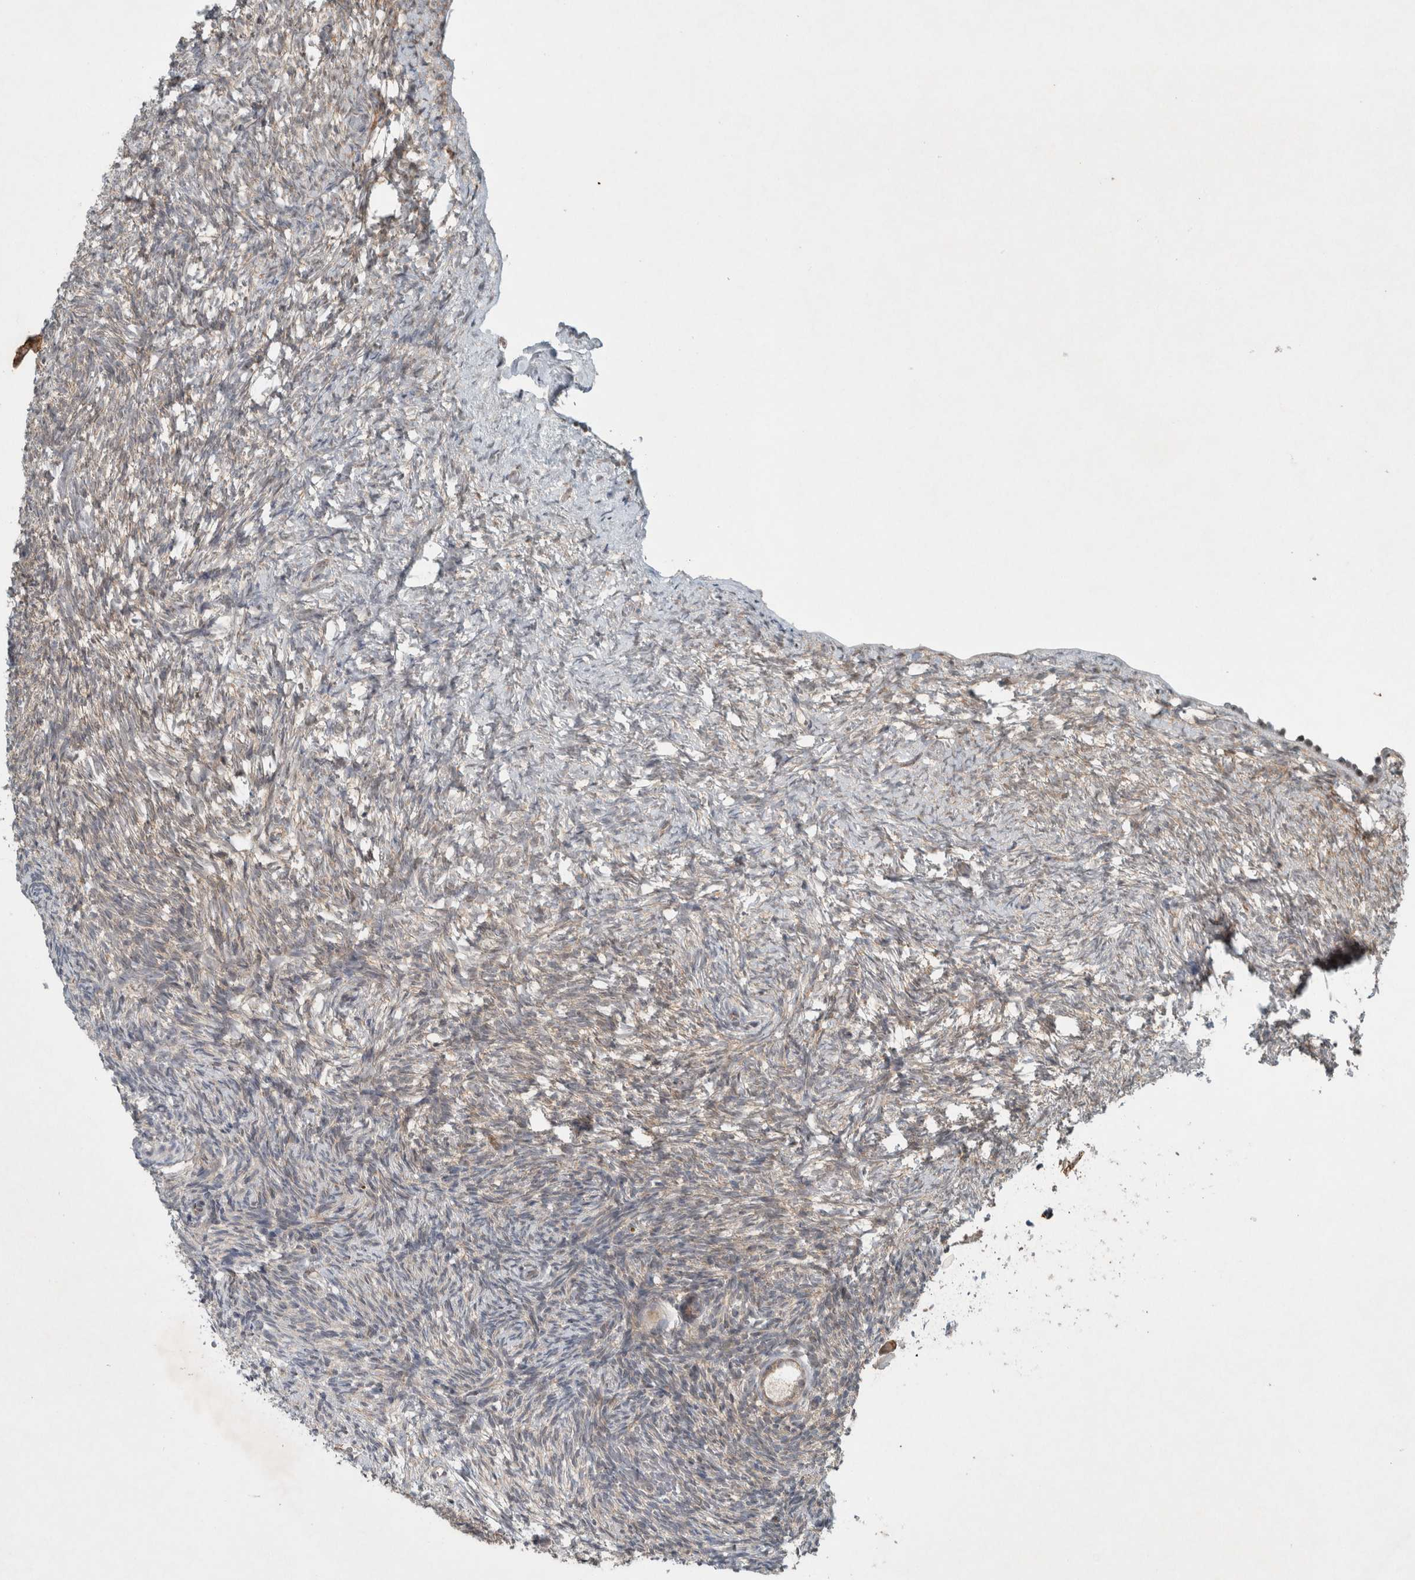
{"staining": {"intensity": "weak", "quantity": "<25%", "location": "cytoplasmic/membranous"}, "tissue": "ovary", "cell_type": "Follicle cells", "image_type": "normal", "snomed": [{"axis": "morphology", "description": "Normal tissue, NOS"}, {"axis": "topography", "description": "Ovary"}], "caption": "A high-resolution micrograph shows immunohistochemistry (IHC) staining of benign ovary, which demonstrates no significant positivity in follicle cells. (DAB (3,3'-diaminobenzidine) immunohistochemistry (IHC), high magnification).", "gene": "ENSG00000285245", "patient": {"sex": "female", "age": 34}}